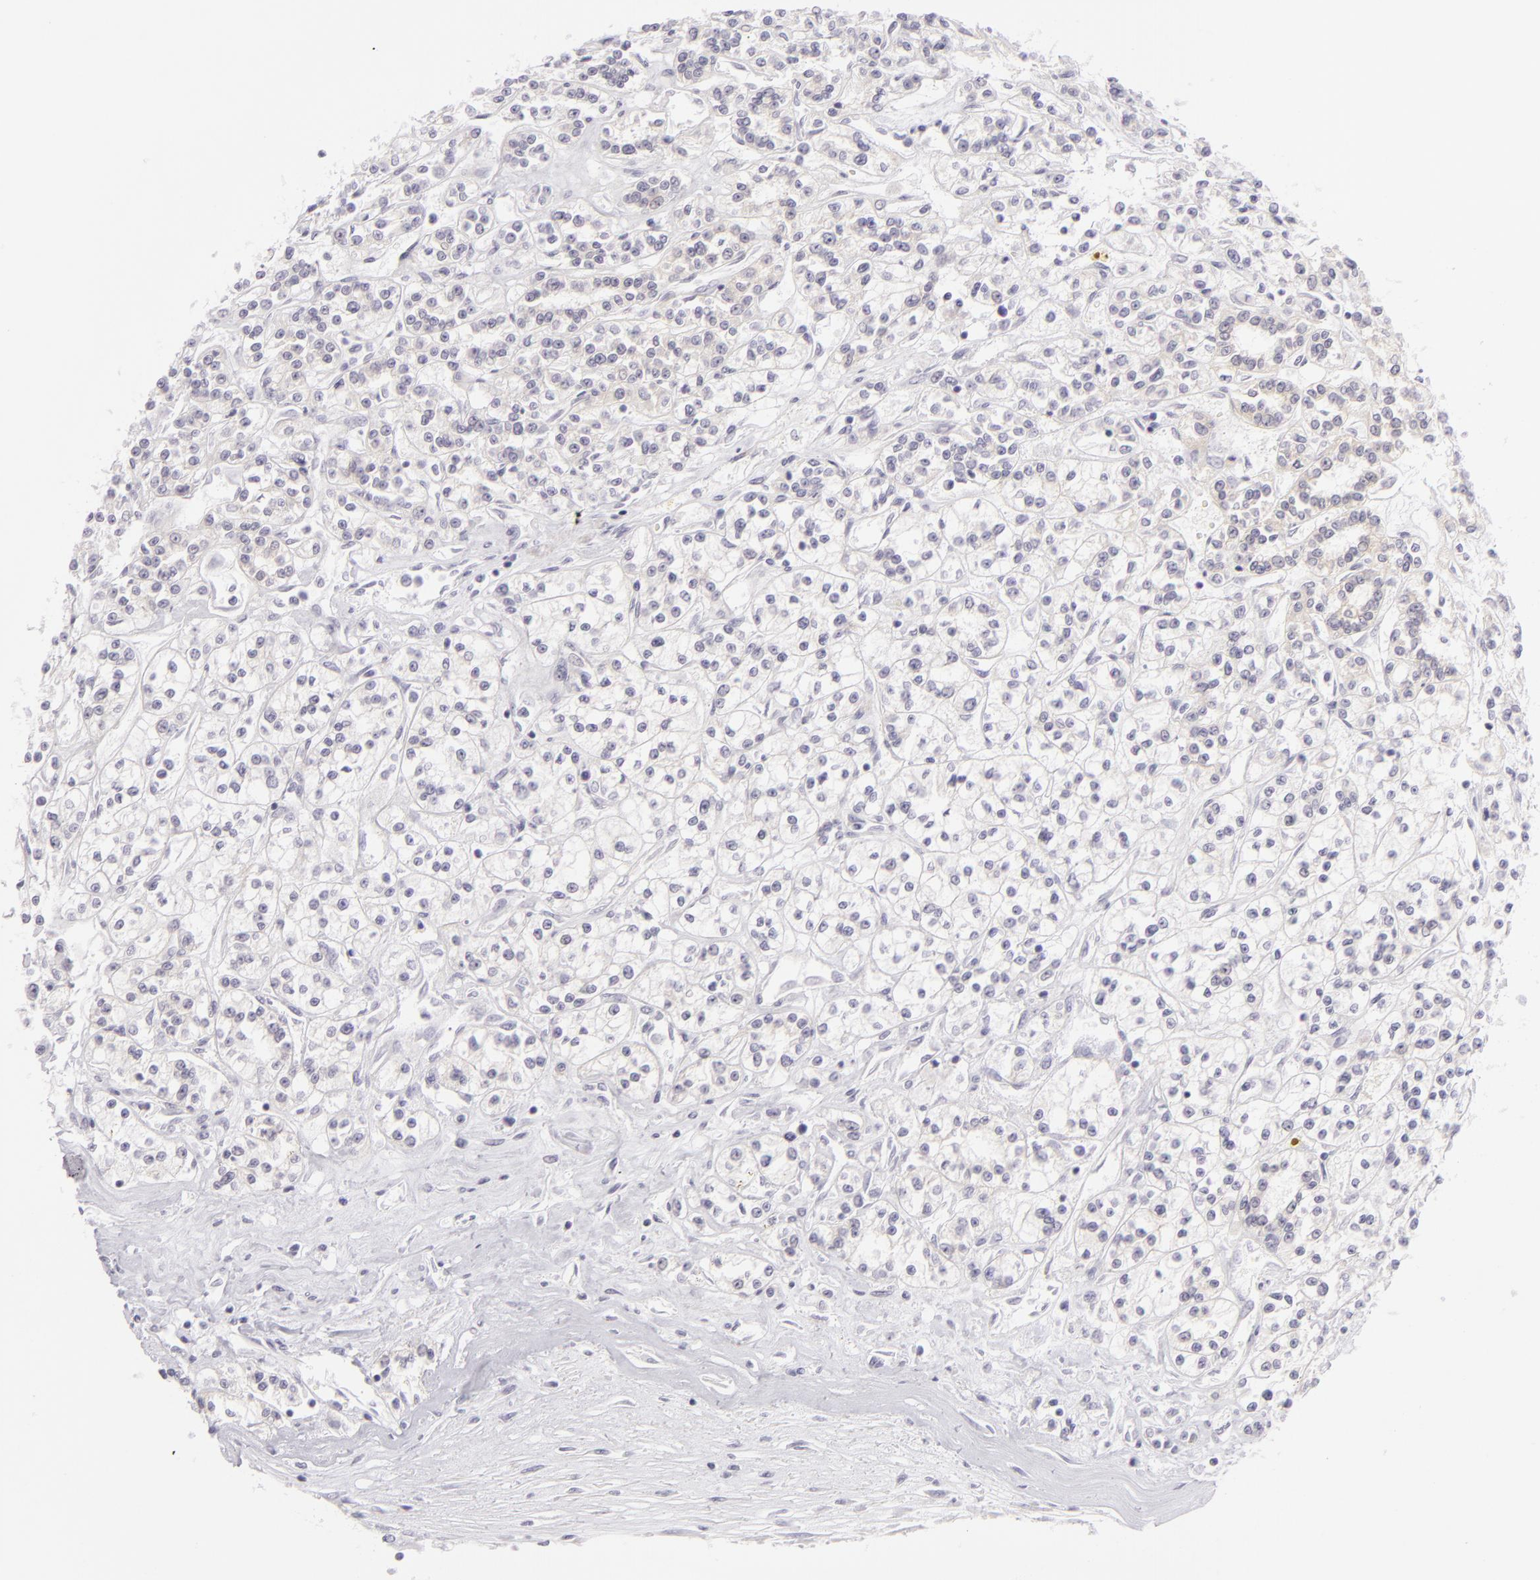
{"staining": {"intensity": "negative", "quantity": "none", "location": "none"}, "tissue": "renal cancer", "cell_type": "Tumor cells", "image_type": "cancer", "snomed": [{"axis": "morphology", "description": "Adenocarcinoma, NOS"}, {"axis": "topography", "description": "Kidney"}], "caption": "This is an immunohistochemistry (IHC) micrograph of renal cancer. There is no staining in tumor cells.", "gene": "DLG4", "patient": {"sex": "female", "age": 76}}